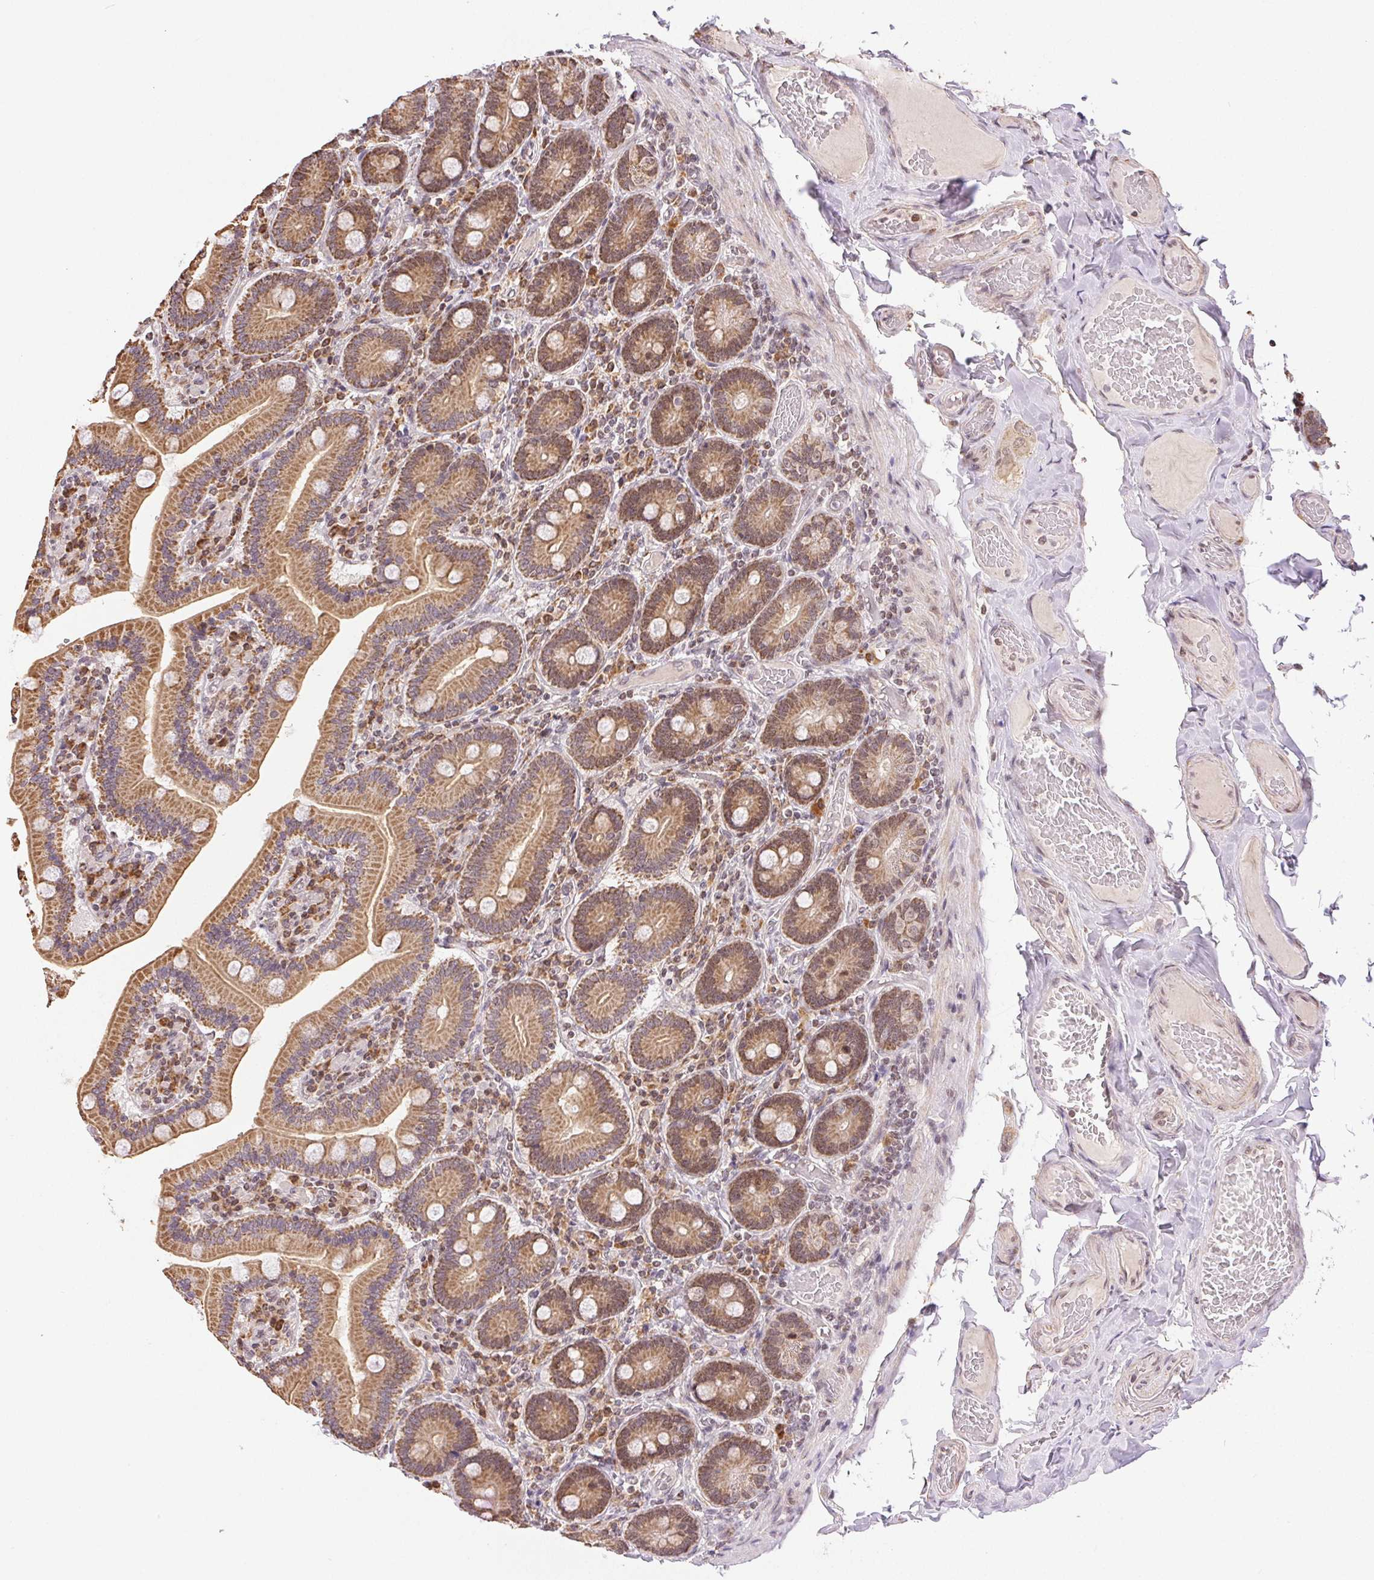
{"staining": {"intensity": "moderate", "quantity": ">75%", "location": "cytoplasmic/membranous"}, "tissue": "duodenum", "cell_type": "Glandular cells", "image_type": "normal", "snomed": [{"axis": "morphology", "description": "Normal tissue, NOS"}, {"axis": "topography", "description": "Duodenum"}], "caption": "Duodenum stained for a protein exhibits moderate cytoplasmic/membranous positivity in glandular cells. (DAB IHC, brown staining for protein, blue staining for nuclei).", "gene": "PIWIL4", "patient": {"sex": "female", "age": 62}}